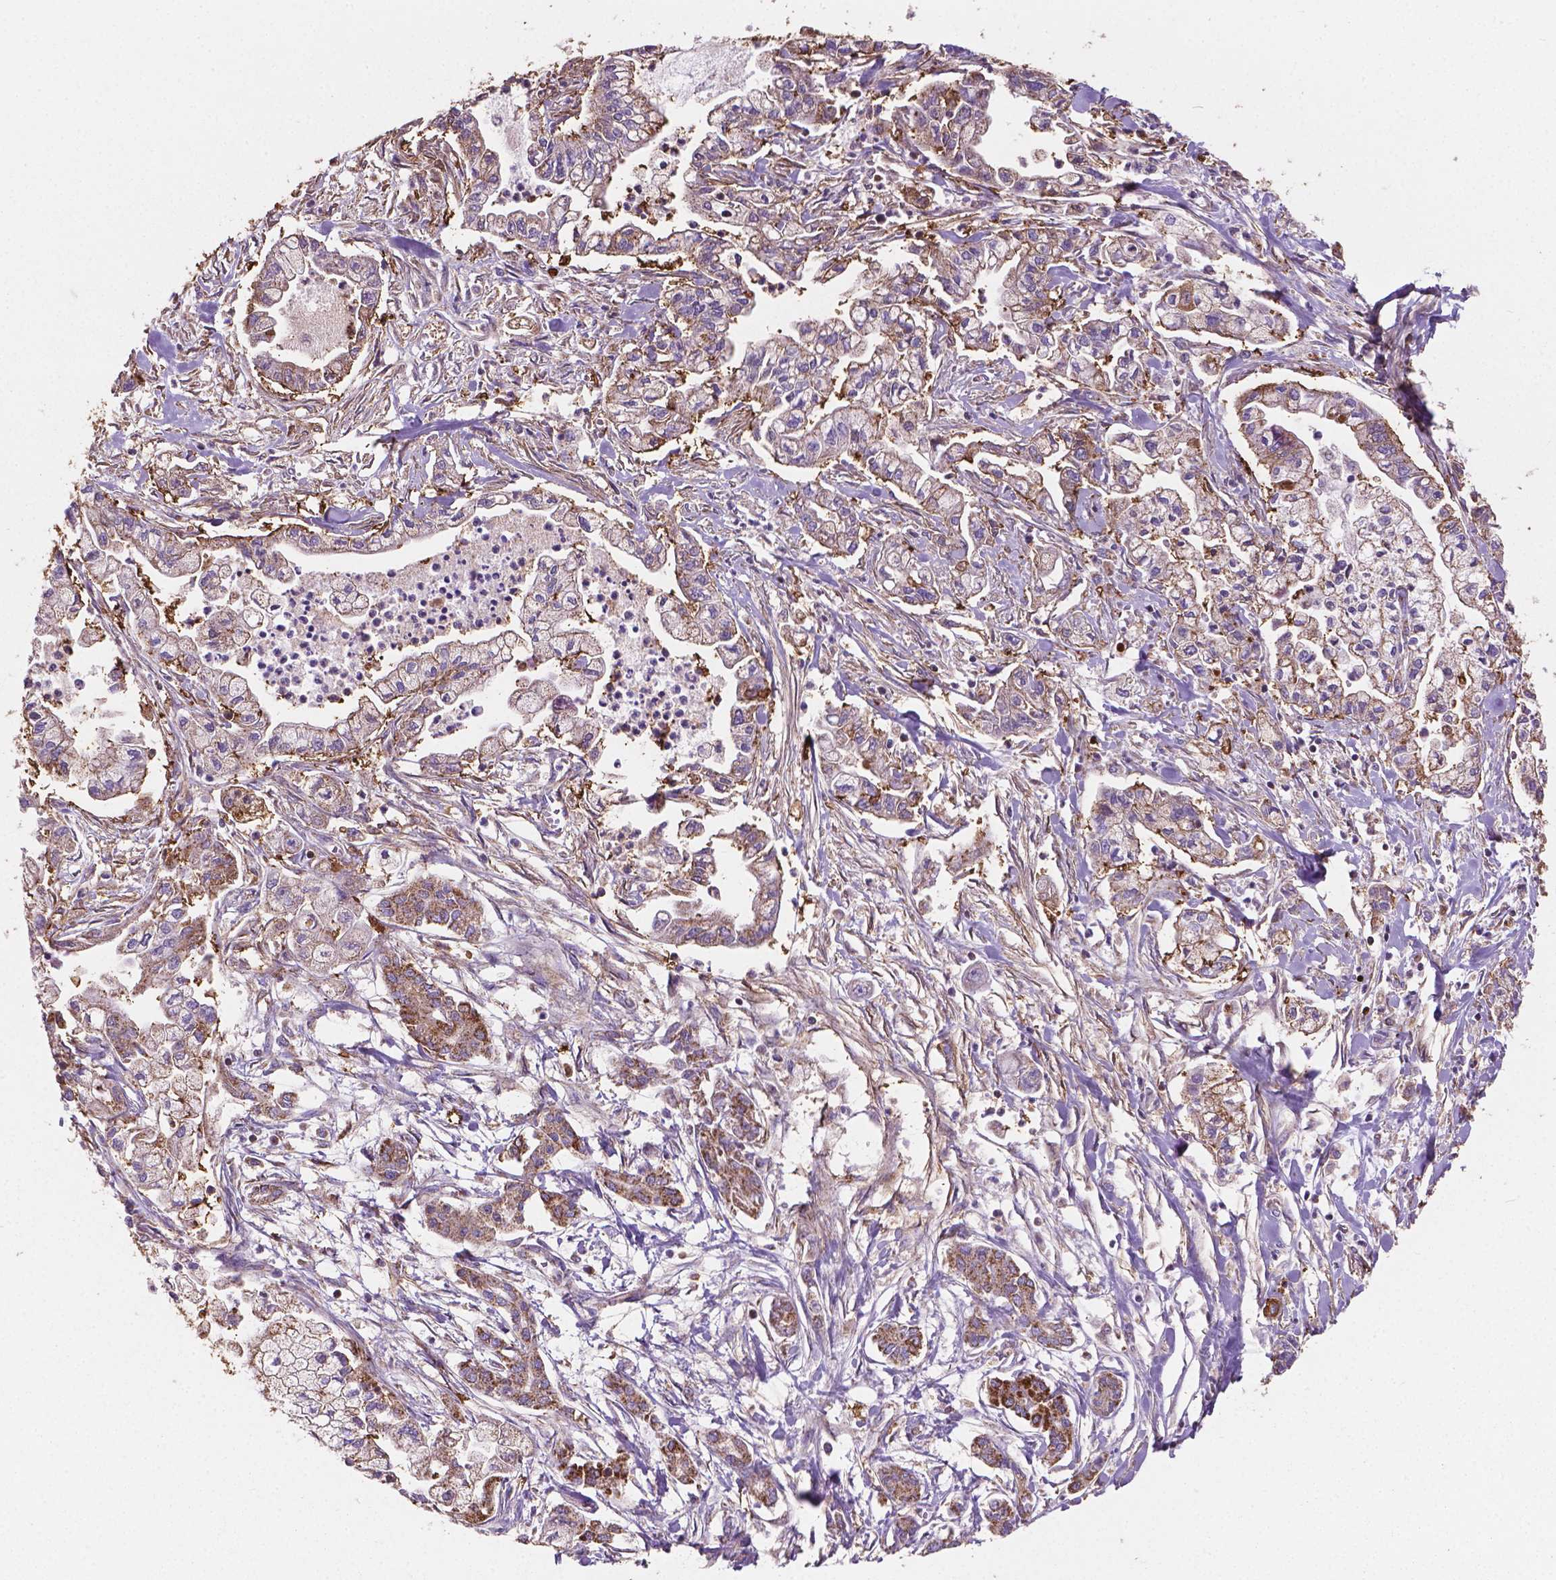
{"staining": {"intensity": "moderate", "quantity": "25%-75%", "location": "cytoplasmic/membranous"}, "tissue": "pancreatic cancer", "cell_type": "Tumor cells", "image_type": "cancer", "snomed": [{"axis": "morphology", "description": "Adenocarcinoma, NOS"}, {"axis": "topography", "description": "Pancreas"}], "caption": "Pancreatic adenocarcinoma stained for a protein reveals moderate cytoplasmic/membranous positivity in tumor cells. (DAB (3,3'-diaminobenzidine) IHC, brown staining for protein, blue staining for nuclei).", "gene": "TCAF1", "patient": {"sex": "male", "age": 54}}